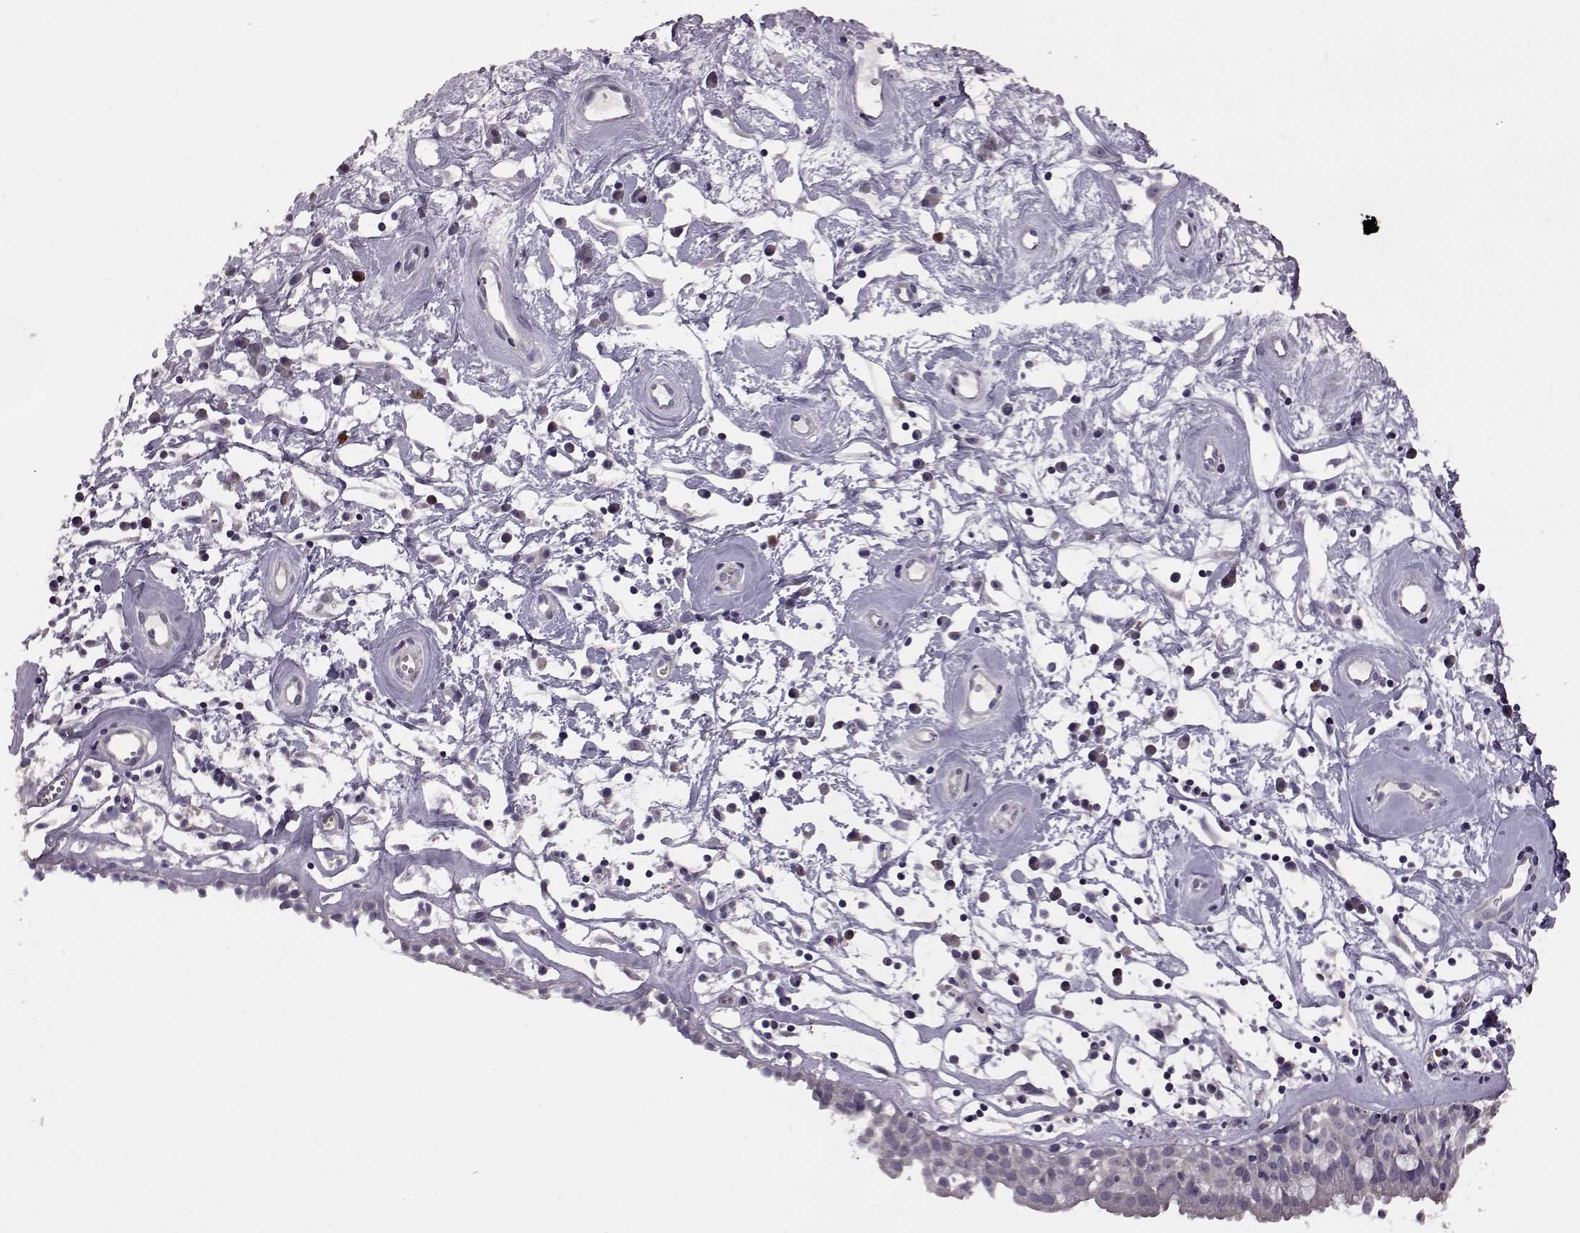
{"staining": {"intensity": "negative", "quantity": "none", "location": "none"}, "tissue": "nasopharynx", "cell_type": "Respiratory epithelial cells", "image_type": "normal", "snomed": [{"axis": "morphology", "description": "Normal tissue, NOS"}, {"axis": "topography", "description": "Nasopharynx"}], "caption": "An immunohistochemistry (IHC) histopathology image of unremarkable nasopharynx is shown. There is no staining in respiratory epithelial cells of nasopharynx. The staining was performed using DAB (3,3'-diaminobenzidine) to visualize the protein expression in brown, while the nuclei were stained in blue with hematoxylin (Magnification: 20x).", "gene": "ADGRG2", "patient": {"sex": "male", "age": 77}}